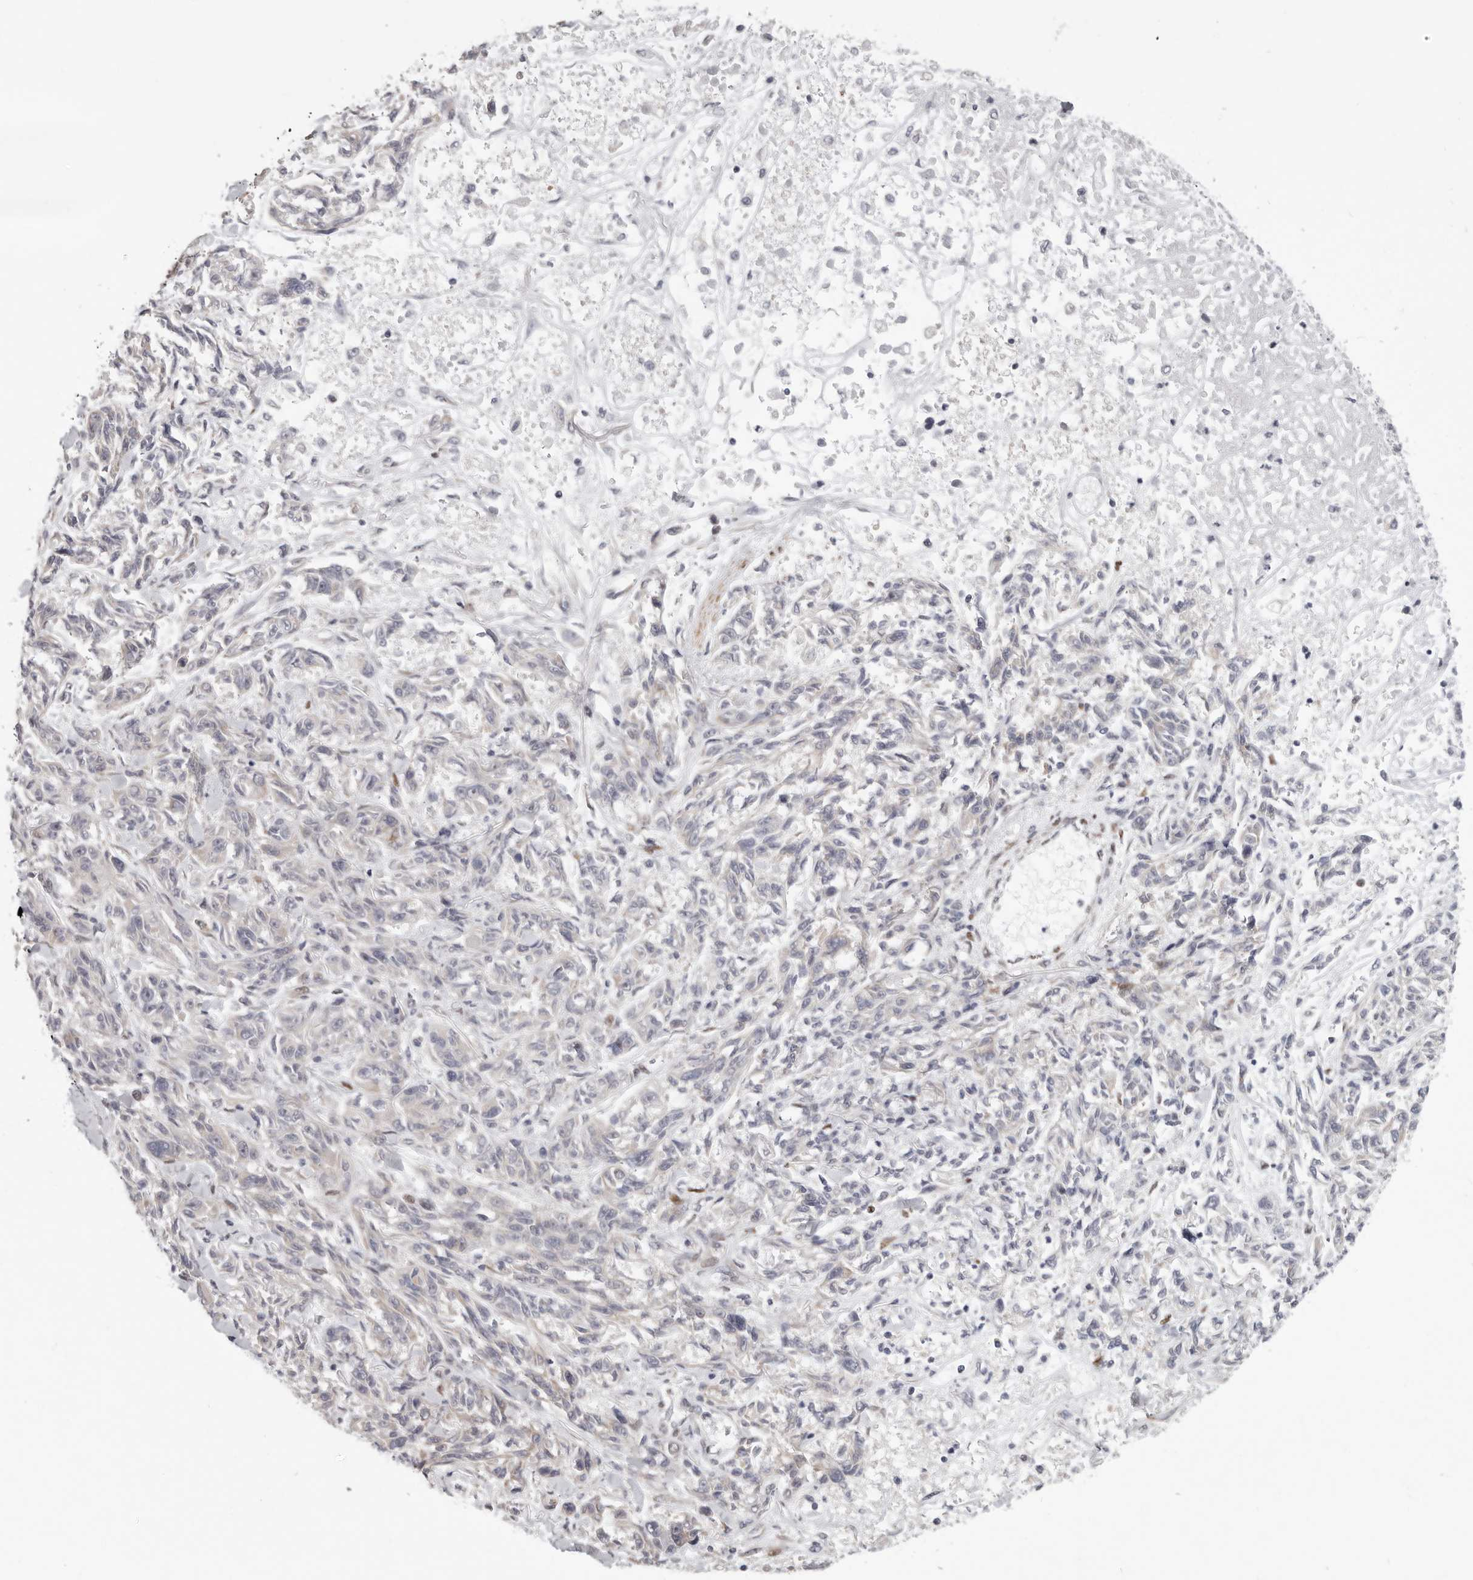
{"staining": {"intensity": "negative", "quantity": "none", "location": "none"}, "tissue": "melanoma", "cell_type": "Tumor cells", "image_type": "cancer", "snomed": [{"axis": "morphology", "description": "Malignant melanoma, NOS"}, {"axis": "topography", "description": "Skin"}], "caption": "Tumor cells are negative for protein expression in human malignant melanoma.", "gene": "SRP19", "patient": {"sex": "male", "age": 53}}